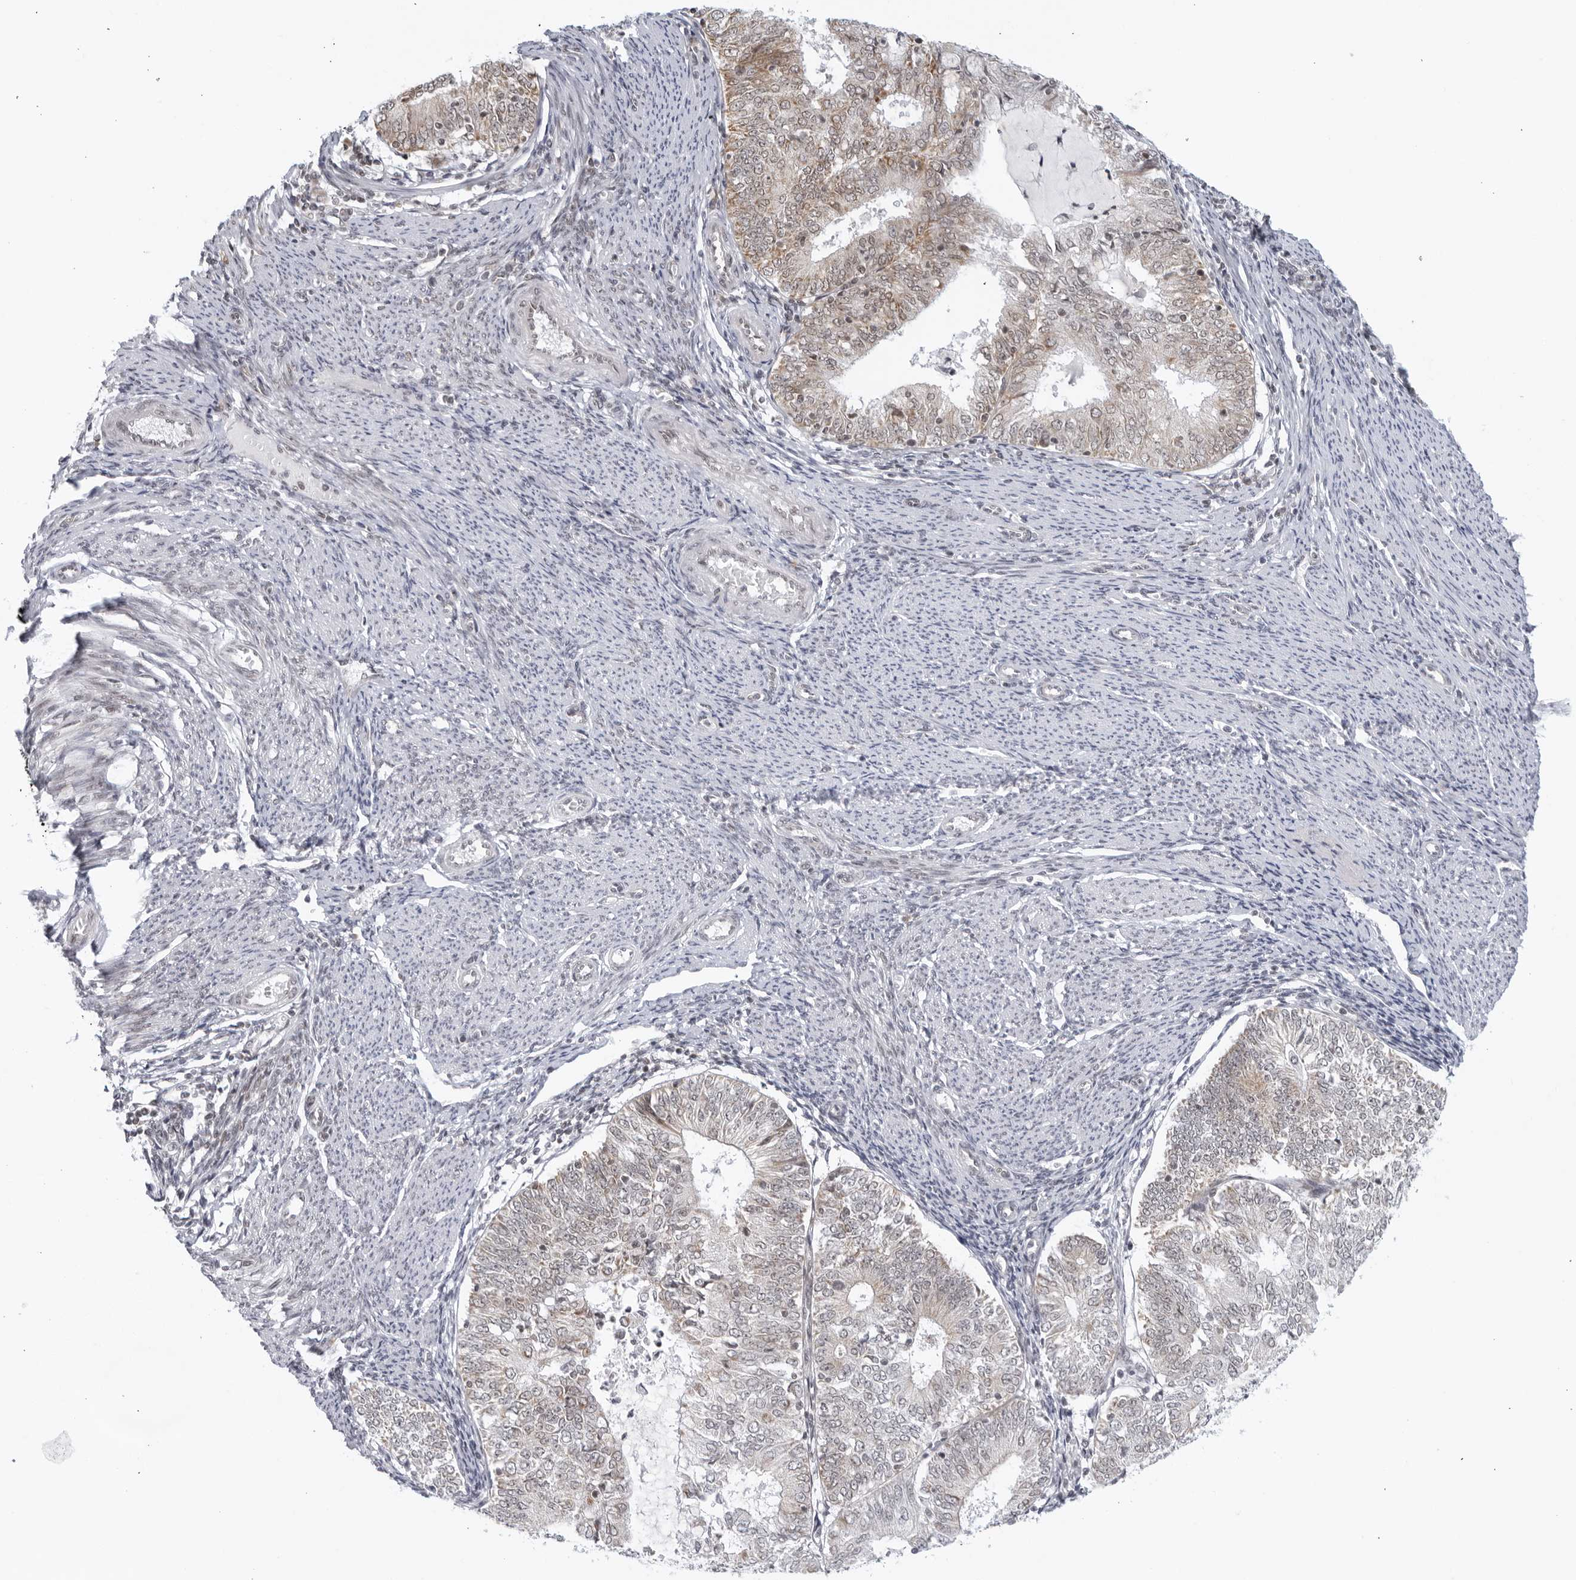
{"staining": {"intensity": "weak", "quantity": "<25%", "location": "cytoplasmic/membranous"}, "tissue": "endometrial cancer", "cell_type": "Tumor cells", "image_type": "cancer", "snomed": [{"axis": "morphology", "description": "Adenocarcinoma, NOS"}, {"axis": "topography", "description": "Endometrium"}], "caption": "Immunohistochemistry (IHC) image of endometrial adenocarcinoma stained for a protein (brown), which exhibits no positivity in tumor cells. Nuclei are stained in blue.", "gene": "RAB11FIP3", "patient": {"sex": "female", "age": 57}}